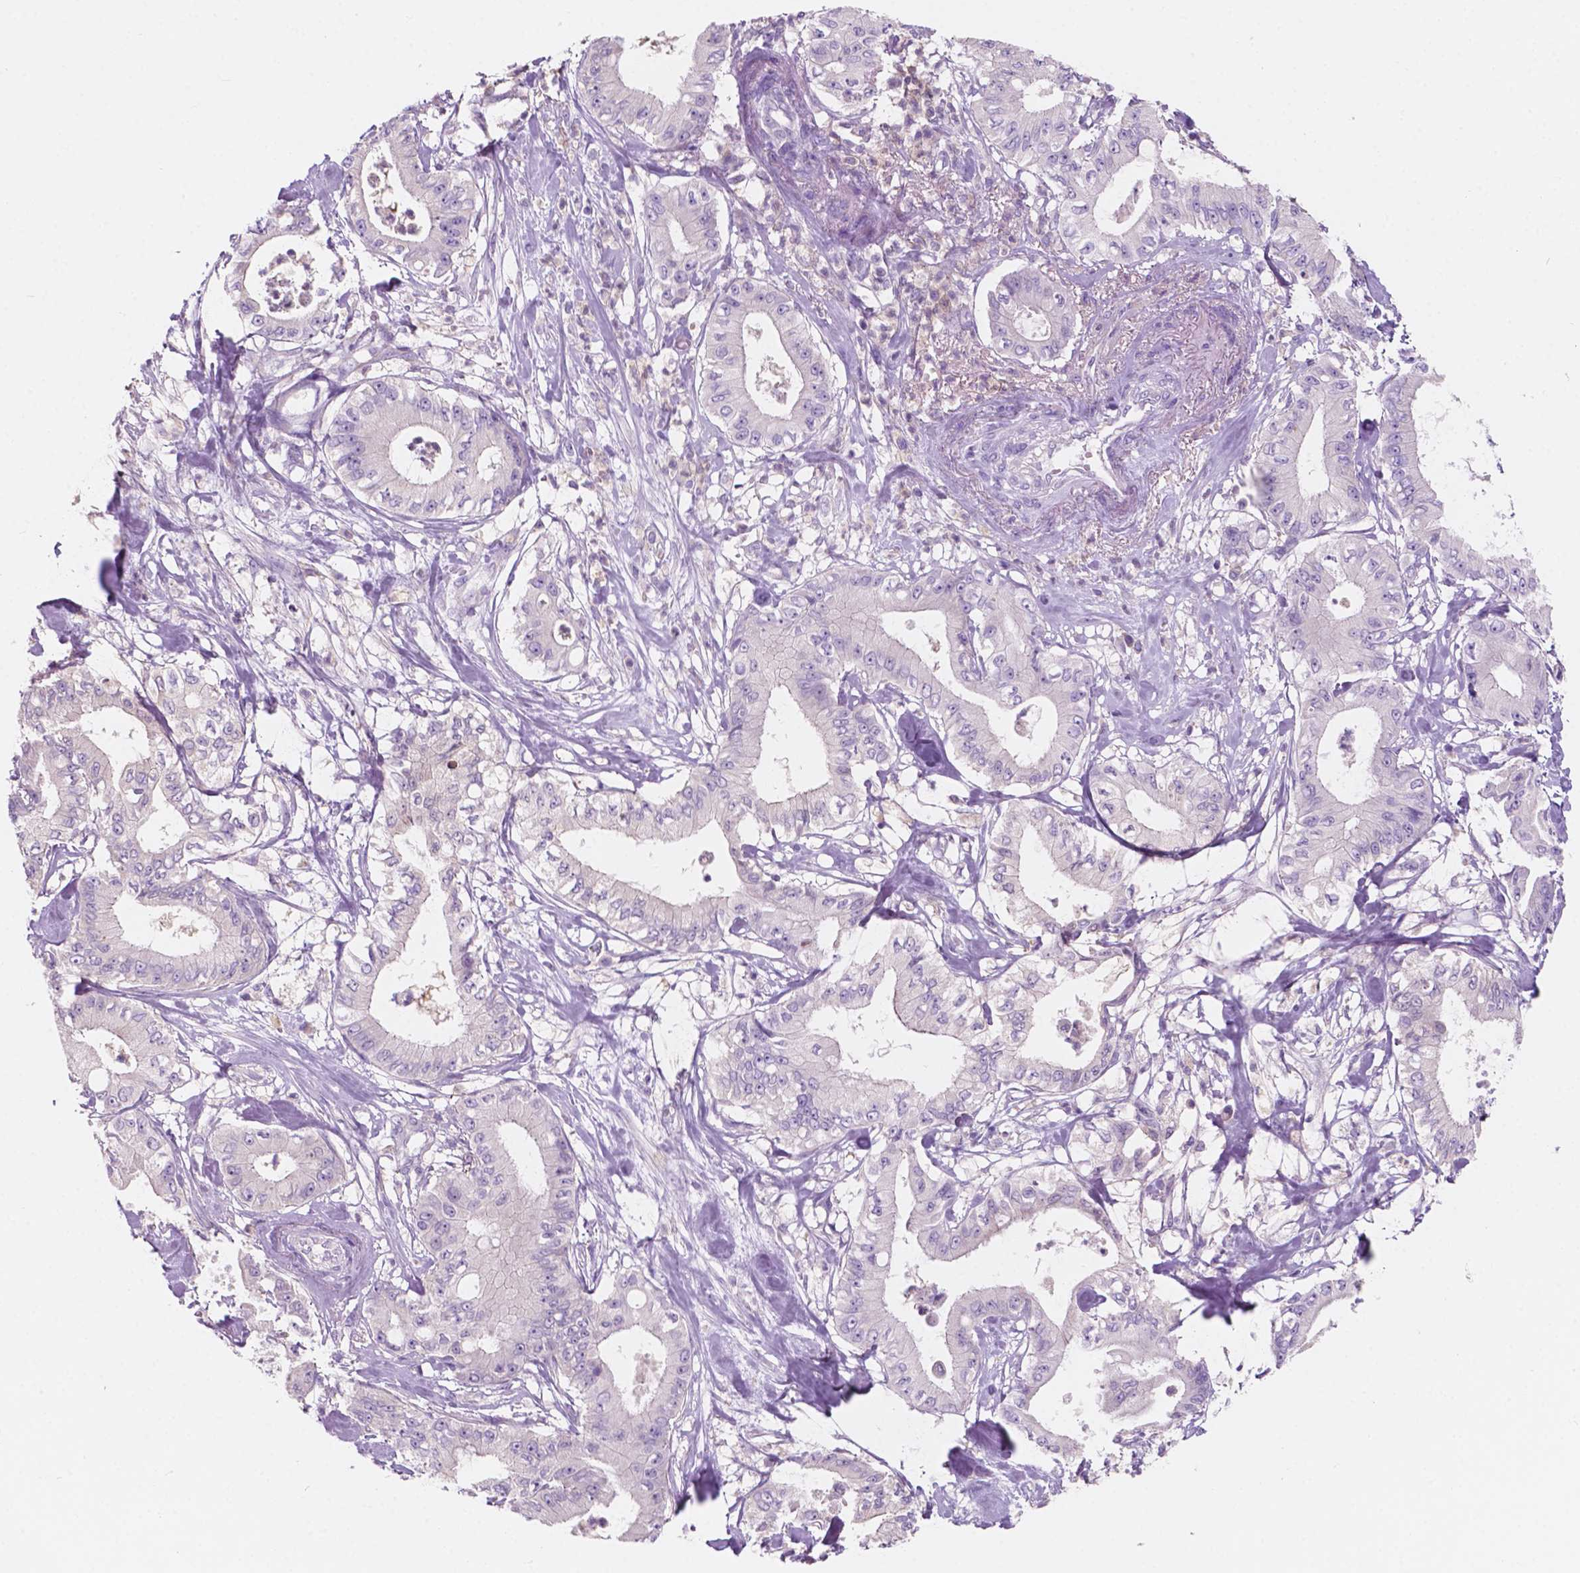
{"staining": {"intensity": "negative", "quantity": "none", "location": "none"}, "tissue": "pancreatic cancer", "cell_type": "Tumor cells", "image_type": "cancer", "snomed": [{"axis": "morphology", "description": "Adenocarcinoma, NOS"}, {"axis": "topography", "description": "Pancreas"}], "caption": "This is an immunohistochemistry photomicrograph of human pancreatic cancer. There is no expression in tumor cells.", "gene": "SEMA4A", "patient": {"sex": "male", "age": 71}}